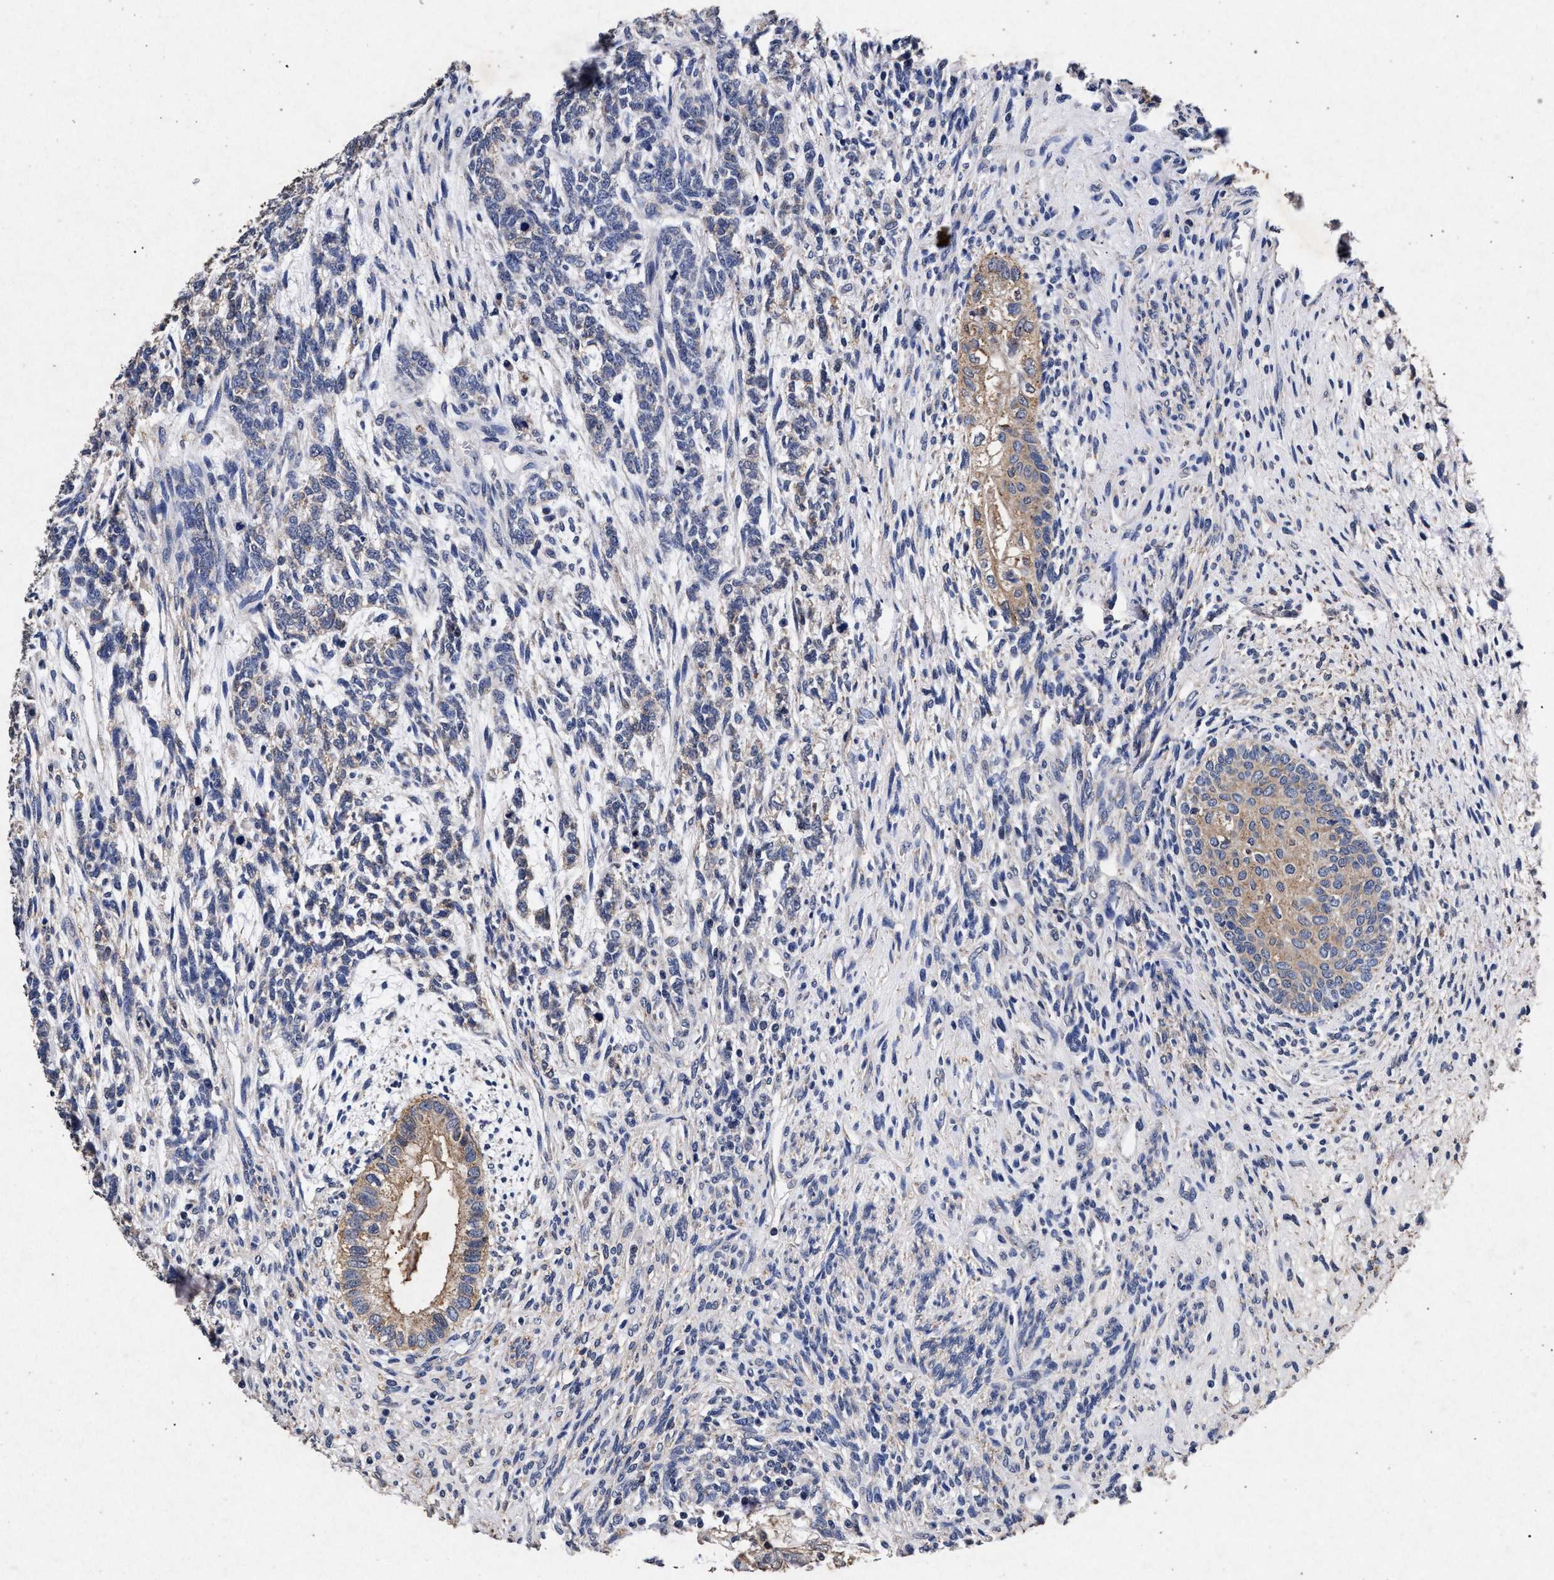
{"staining": {"intensity": "negative", "quantity": "none", "location": "none"}, "tissue": "testis cancer", "cell_type": "Tumor cells", "image_type": "cancer", "snomed": [{"axis": "morphology", "description": "Seminoma, NOS"}, {"axis": "topography", "description": "Testis"}], "caption": "A photomicrograph of human seminoma (testis) is negative for staining in tumor cells.", "gene": "ATP1A2", "patient": {"sex": "male", "age": 28}}